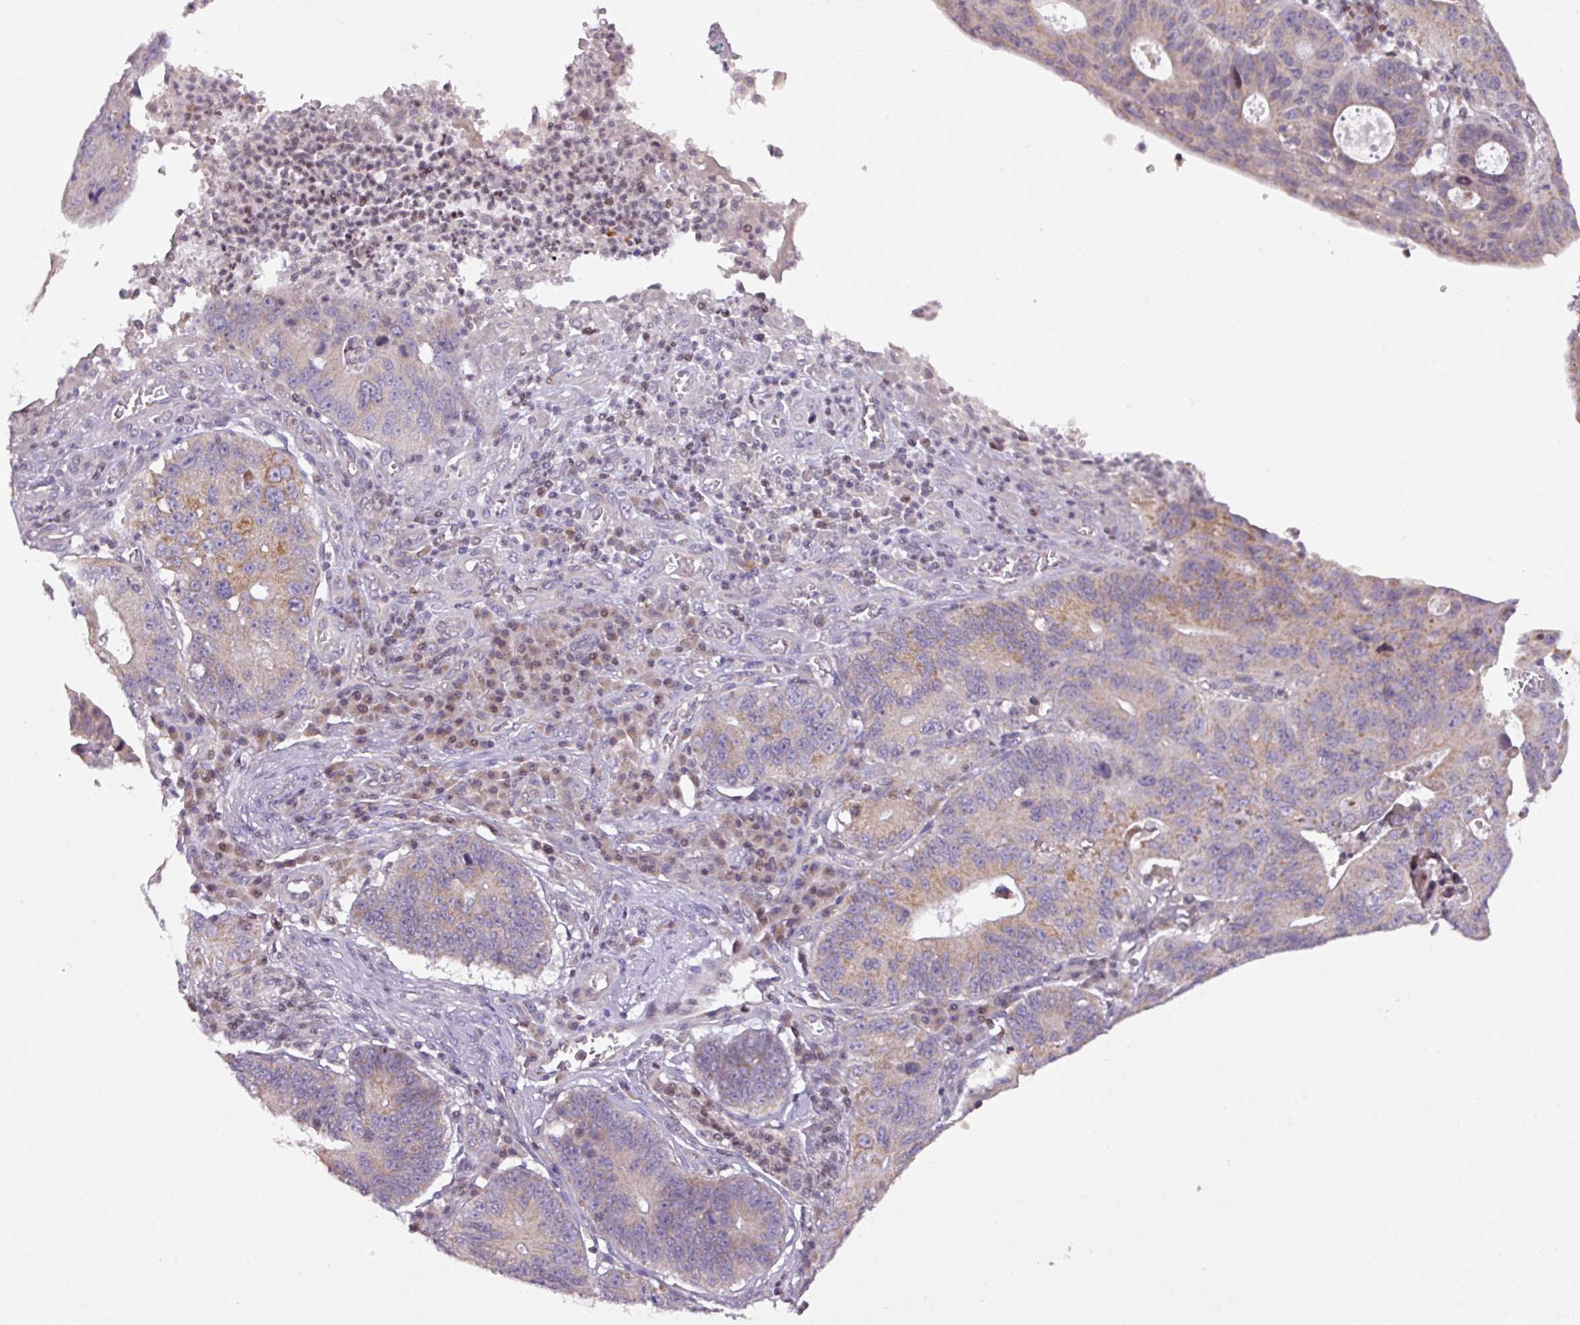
{"staining": {"intensity": "weak", "quantity": ">75%", "location": "cytoplasmic/membranous"}, "tissue": "stomach cancer", "cell_type": "Tumor cells", "image_type": "cancer", "snomed": [{"axis": "morphology", "description": "Adenocarcinoma, NOS"}, {"axis": "topography", "description": "Stomach"}], "caption": "An immunohistochemistry photomicrograph of neoplastic tissue is shown. Protein staining in brown labels weak cytoplasmic/membranous positivity in adenocarcinoma (stomach) within tumor cells.", "gene": "ZNF394", "patient": {"sex": "male", "age": 59}}